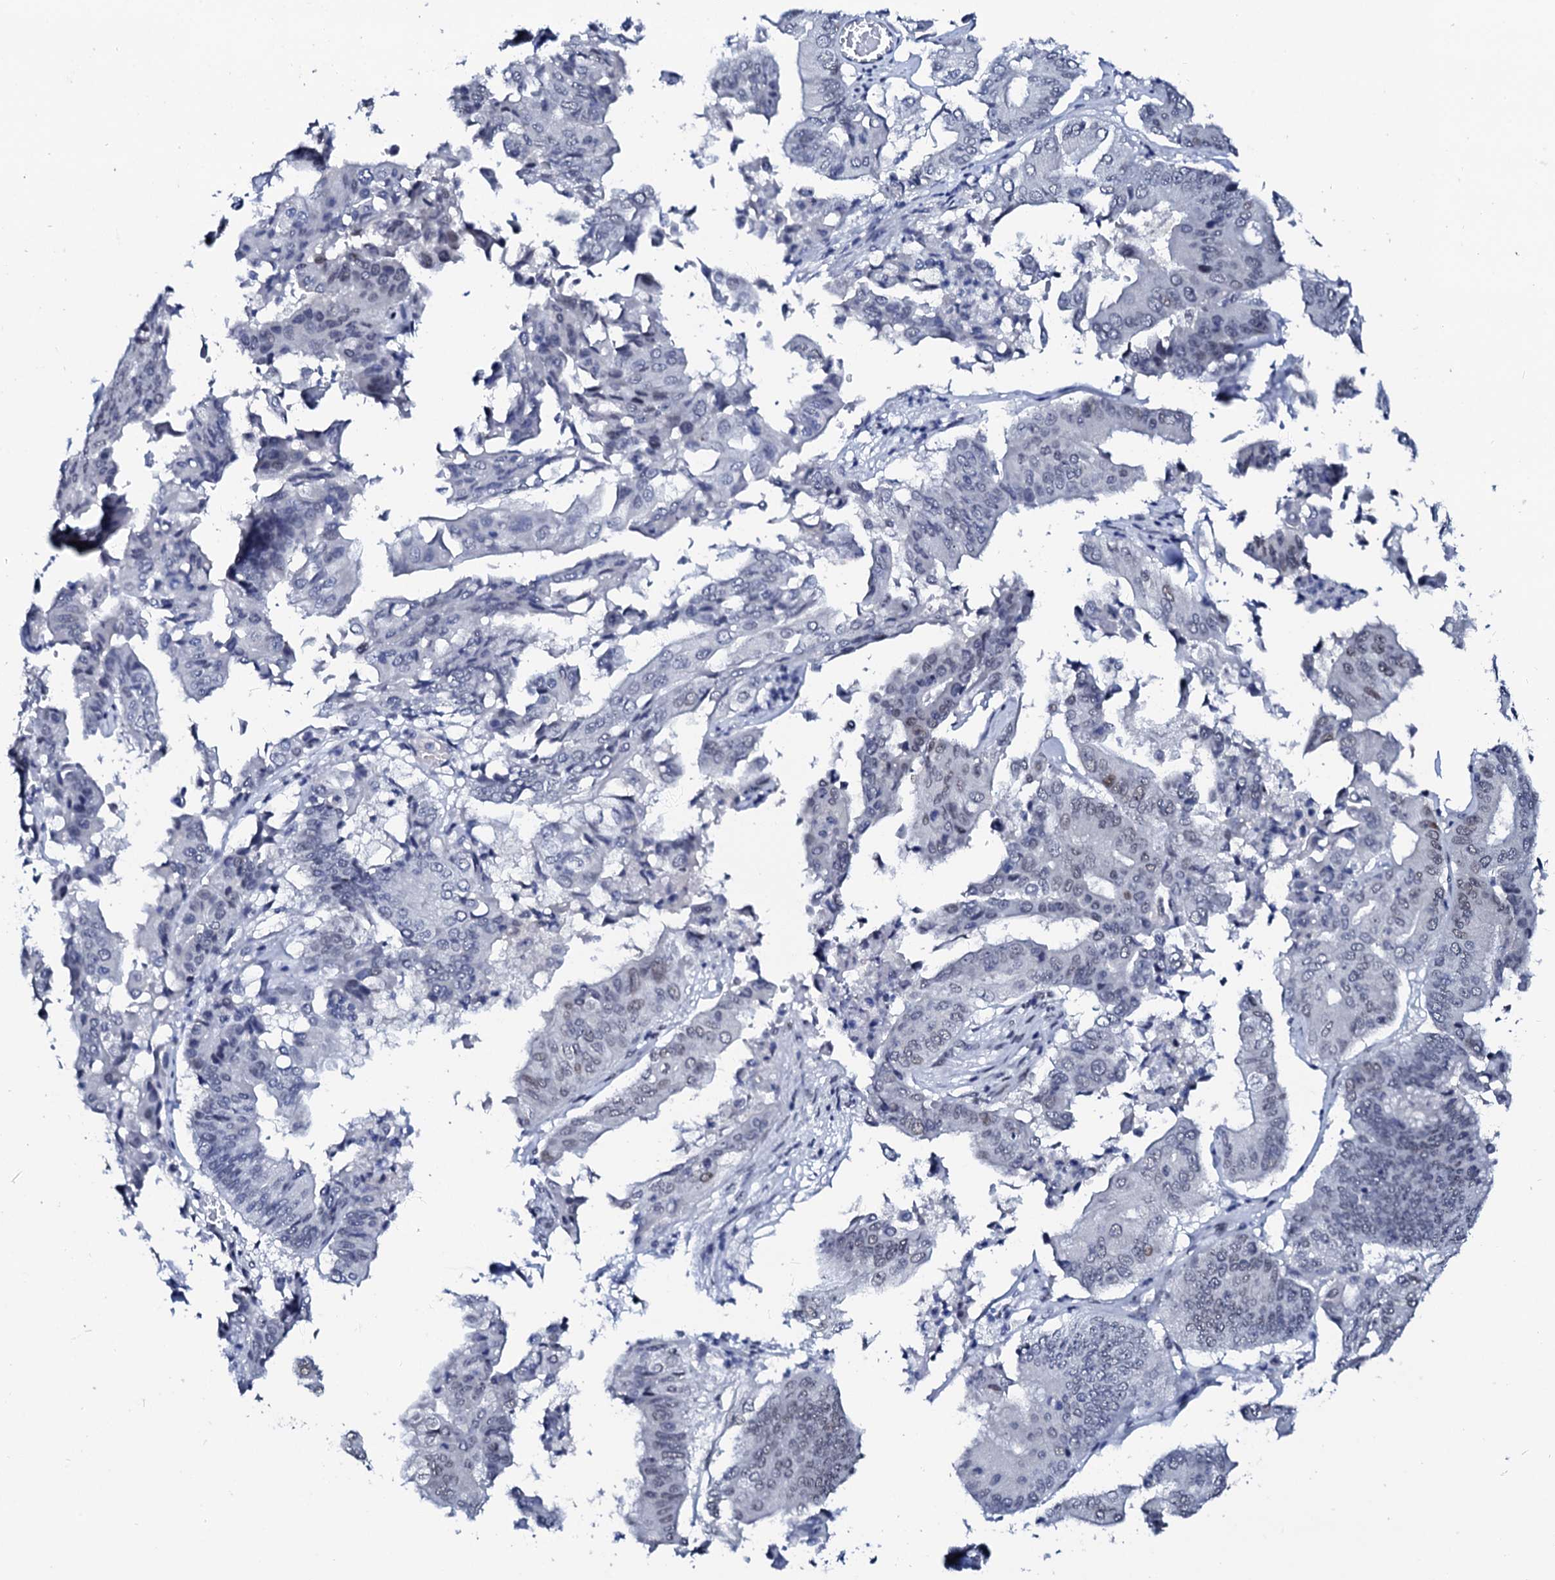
{"staining": {"intensity": "negative", "quantity": "none", "location": "none"}, "tissue": "pancreatic cancer", "cell_type": "Tumor cells", "image_type": "cancer", "snomed": [{"axis": "morphology", "description": "Adenocarcinoma, NOS"}, {"axis": "topography", "description": "Pancreas"}], "caption": "This histopathology image is of pancreatic cancer stained with immunohistochemistry to label a protein in brown with the nuclei are counter-stained blue. There is no staining in tumor cells.", "gene": "SPATA19", "patient": {"sex": "female", "age": 77}}